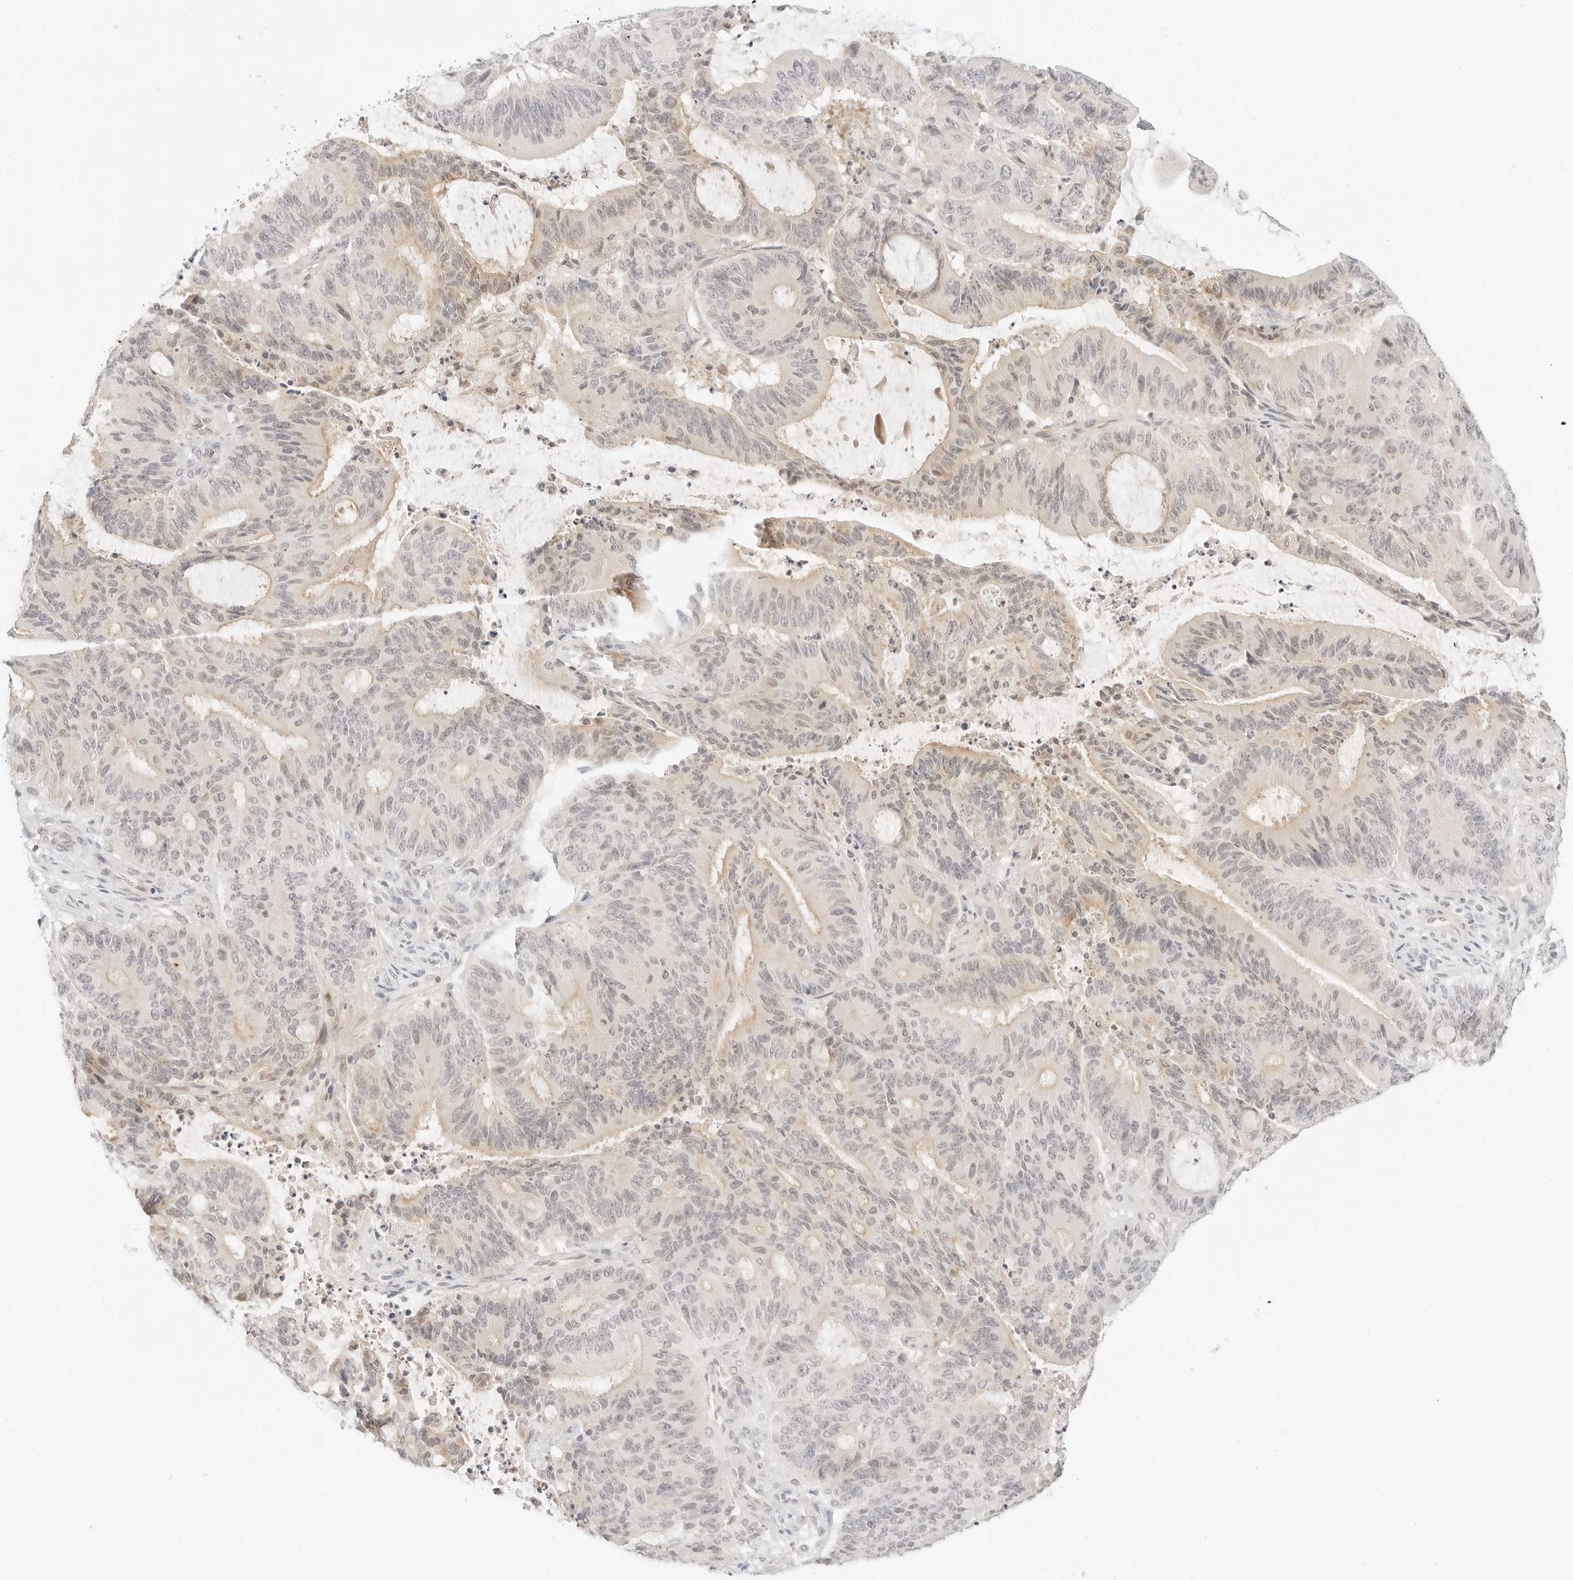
{"staining": {"intensity": "weak", "quantity": "<25%", "location": "cytoplasmic/membranous,nuclear"}, "tissue": "liver cancer", "cell_type": "Tumor cells", "image_type": "cancer", "snomed": [{"axis": "morphology", "description": "Normal tissue, NOS"}, {"axis": "morphology", "description": "Cholangiocarcinoma"}, {"axis": "topography", "description": "Liver"}, {"axis": "topography", "description": "Peripheral nerve tissue"}], "caption": "Histopathology image shows no significant protein expression in tumor cells of liver cholangiocarcinoma.", "gene": "GNAS", "patient": {"sex": "female", "age": 73}}